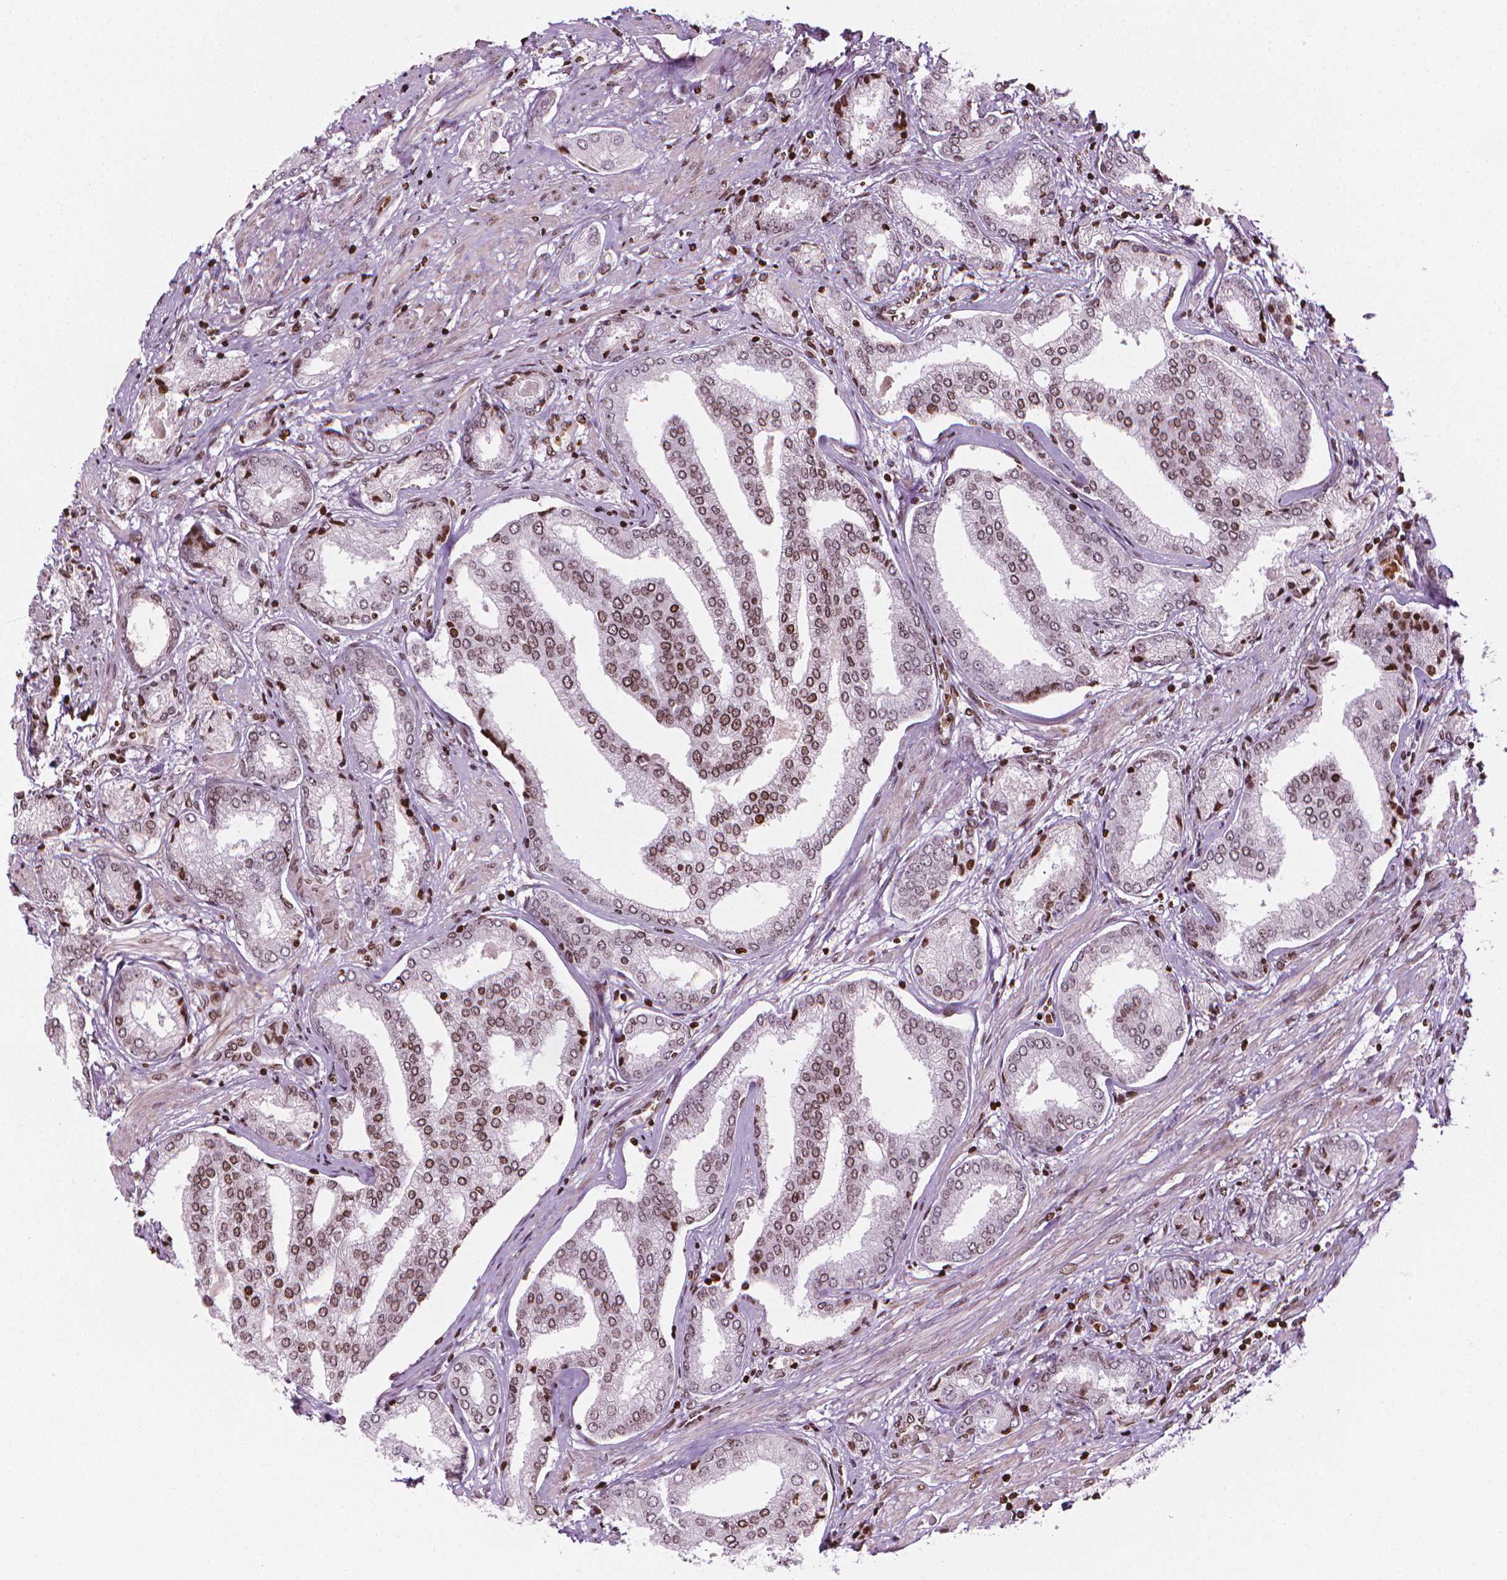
{"staining": {"intensity": "moderate", "quantity": "25%-75%", "location": "nuclear"}, "tissue": "prostate cancer", "cell_type": "Tumor cells", "image_type": "cancer", "snomed": [{"axis": "morphology", "description": "Adenocarcinoma, NOS"}, {"axis": "topography", "description": "Prostate"}], "caption": "This image shows immunohistochemistry (IHC) staining of human prostate cancer, with medium moderate nuclear positivity in about 25%-75% of tumor cells.", "gene": "PIP4K2A", "patient": {"sex": "male", "age": 63}}